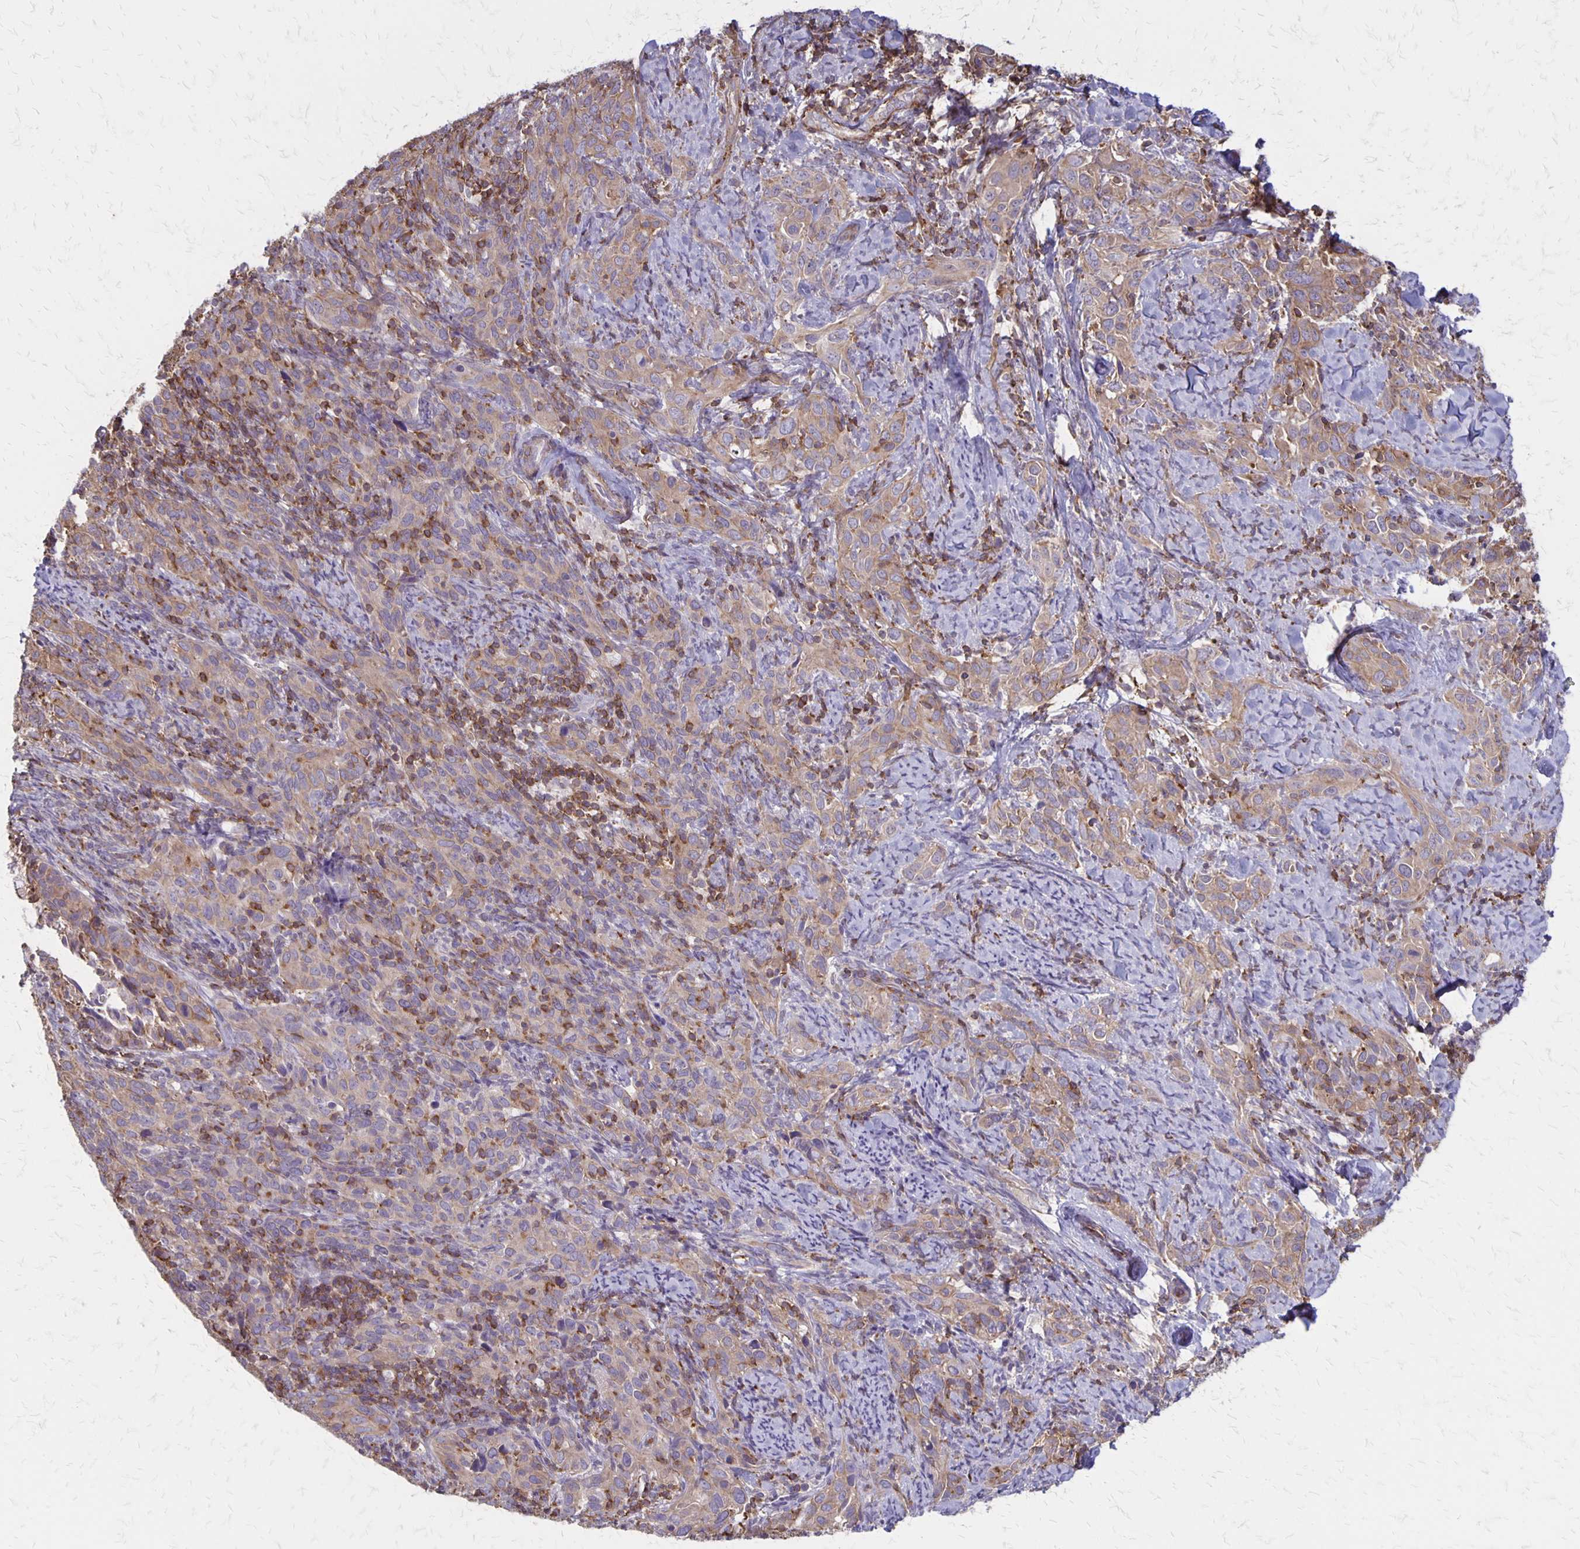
{"staining": {"intensity": "weak", "quantity": "25%-75%", "location": "cytoplasmic/membranous"}, "tissue": "cervical cancer", "cell_type": "Tumor cells", "image_type": "cancer", "snomed": [{"axis": "morphology", "description": "Squamous cell carcinoma, NOS"}, {"axis": "topography", "description": "Cervix"}], "caption": "Protein analysis of cervical squamous cell carcinoma tissue displays weak cytoplasmic/membranous staining in about 25%-75% of tumor cells.", "gene": "SEPTIN5", "patient": {"sex": "female", "age": 51}}